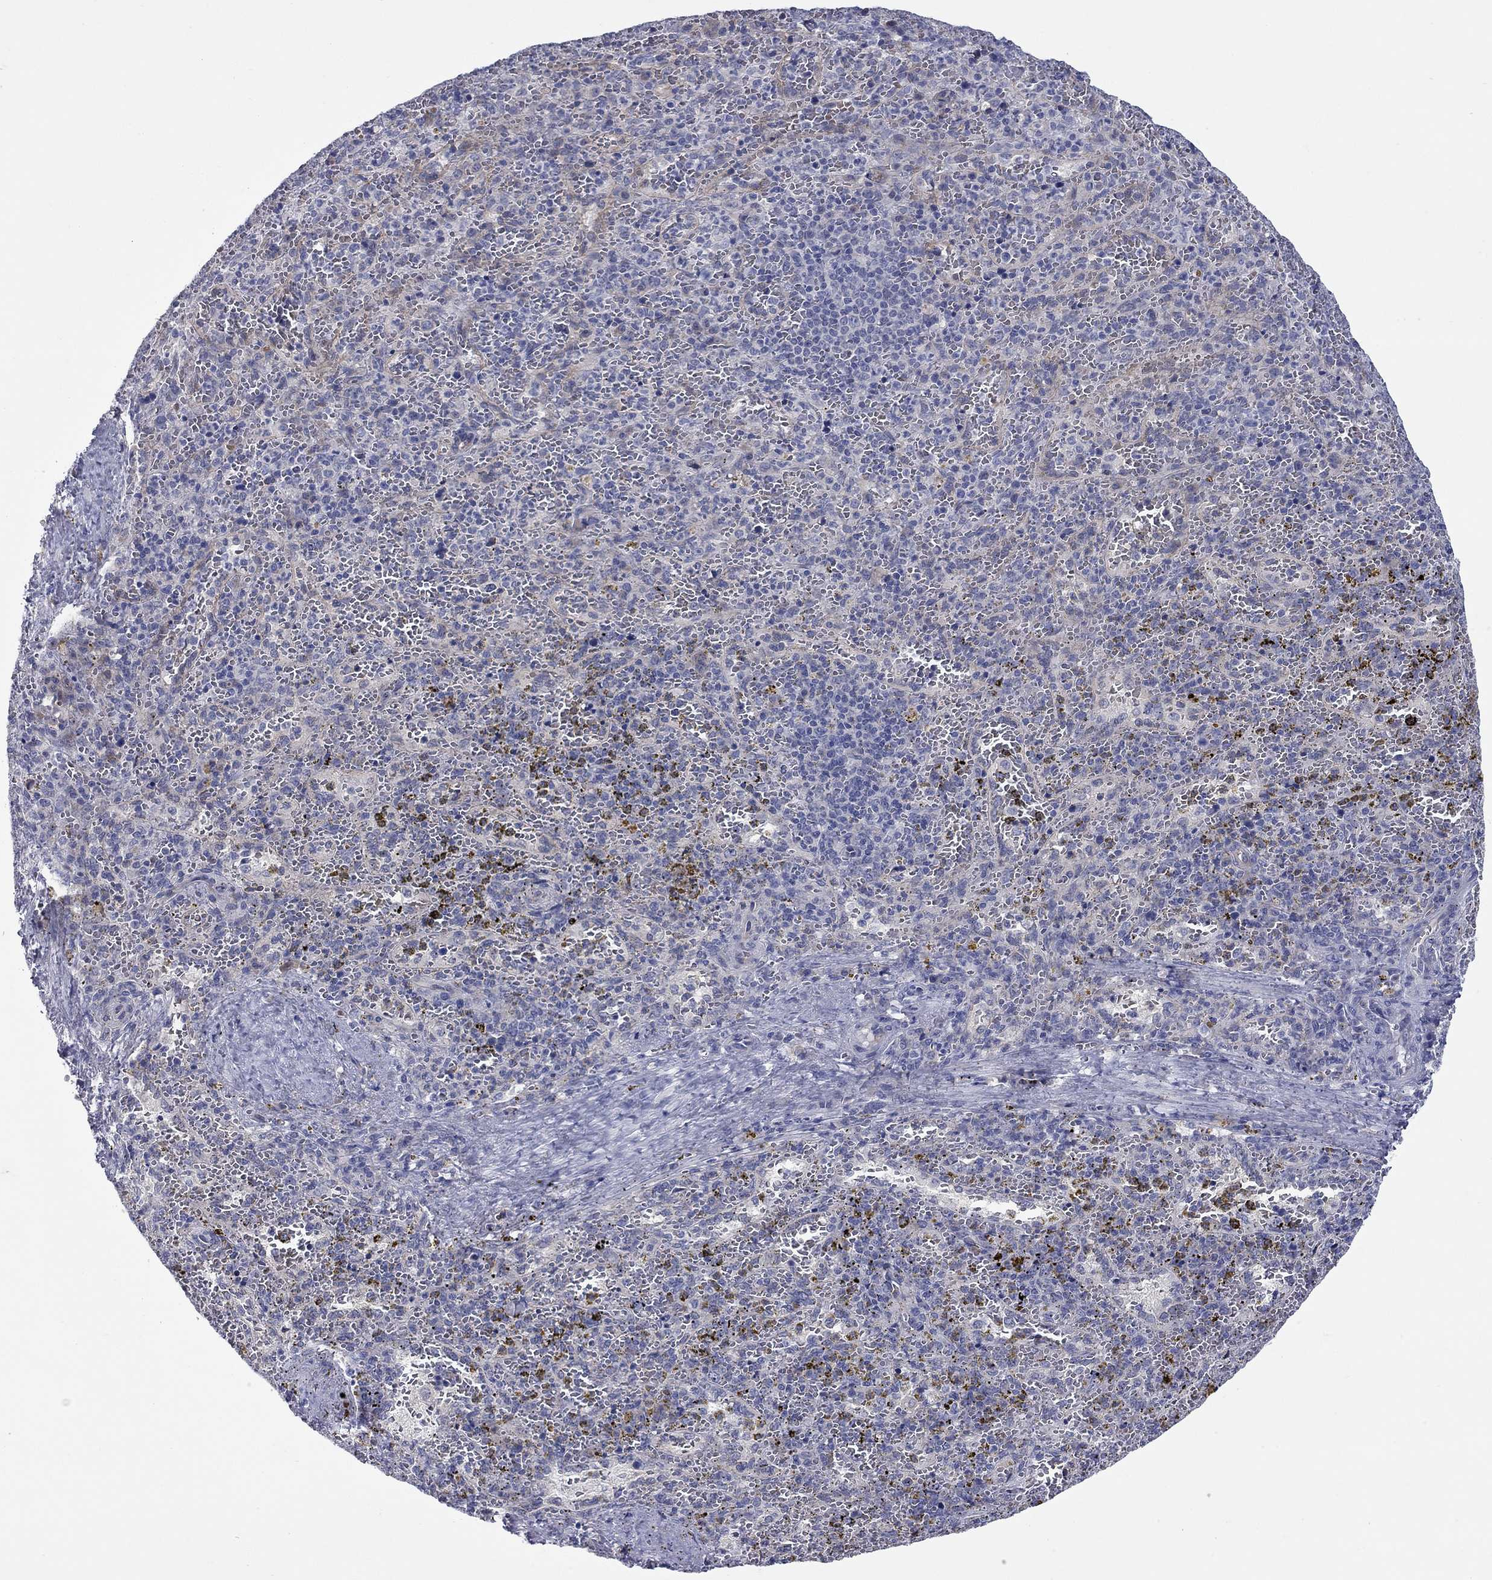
{"staining": {"intensity": "negative", "quantity": "none", "location": "none"}, "tissue": "spleen", "cell_type": "Cells in red pulp", "image_type": "normal", "snomed": [{"axis": "morphology", "description": "Normal tissue, NOS"}, {"axis": "topography", "description": "Spleen"}], "caption": "Immunohistochemistry (IHC) of benign human spleen displays no positivity in cells in red pulp.", "gene": "UNC119B", "patient": {"sex": "female", "age": 50}}